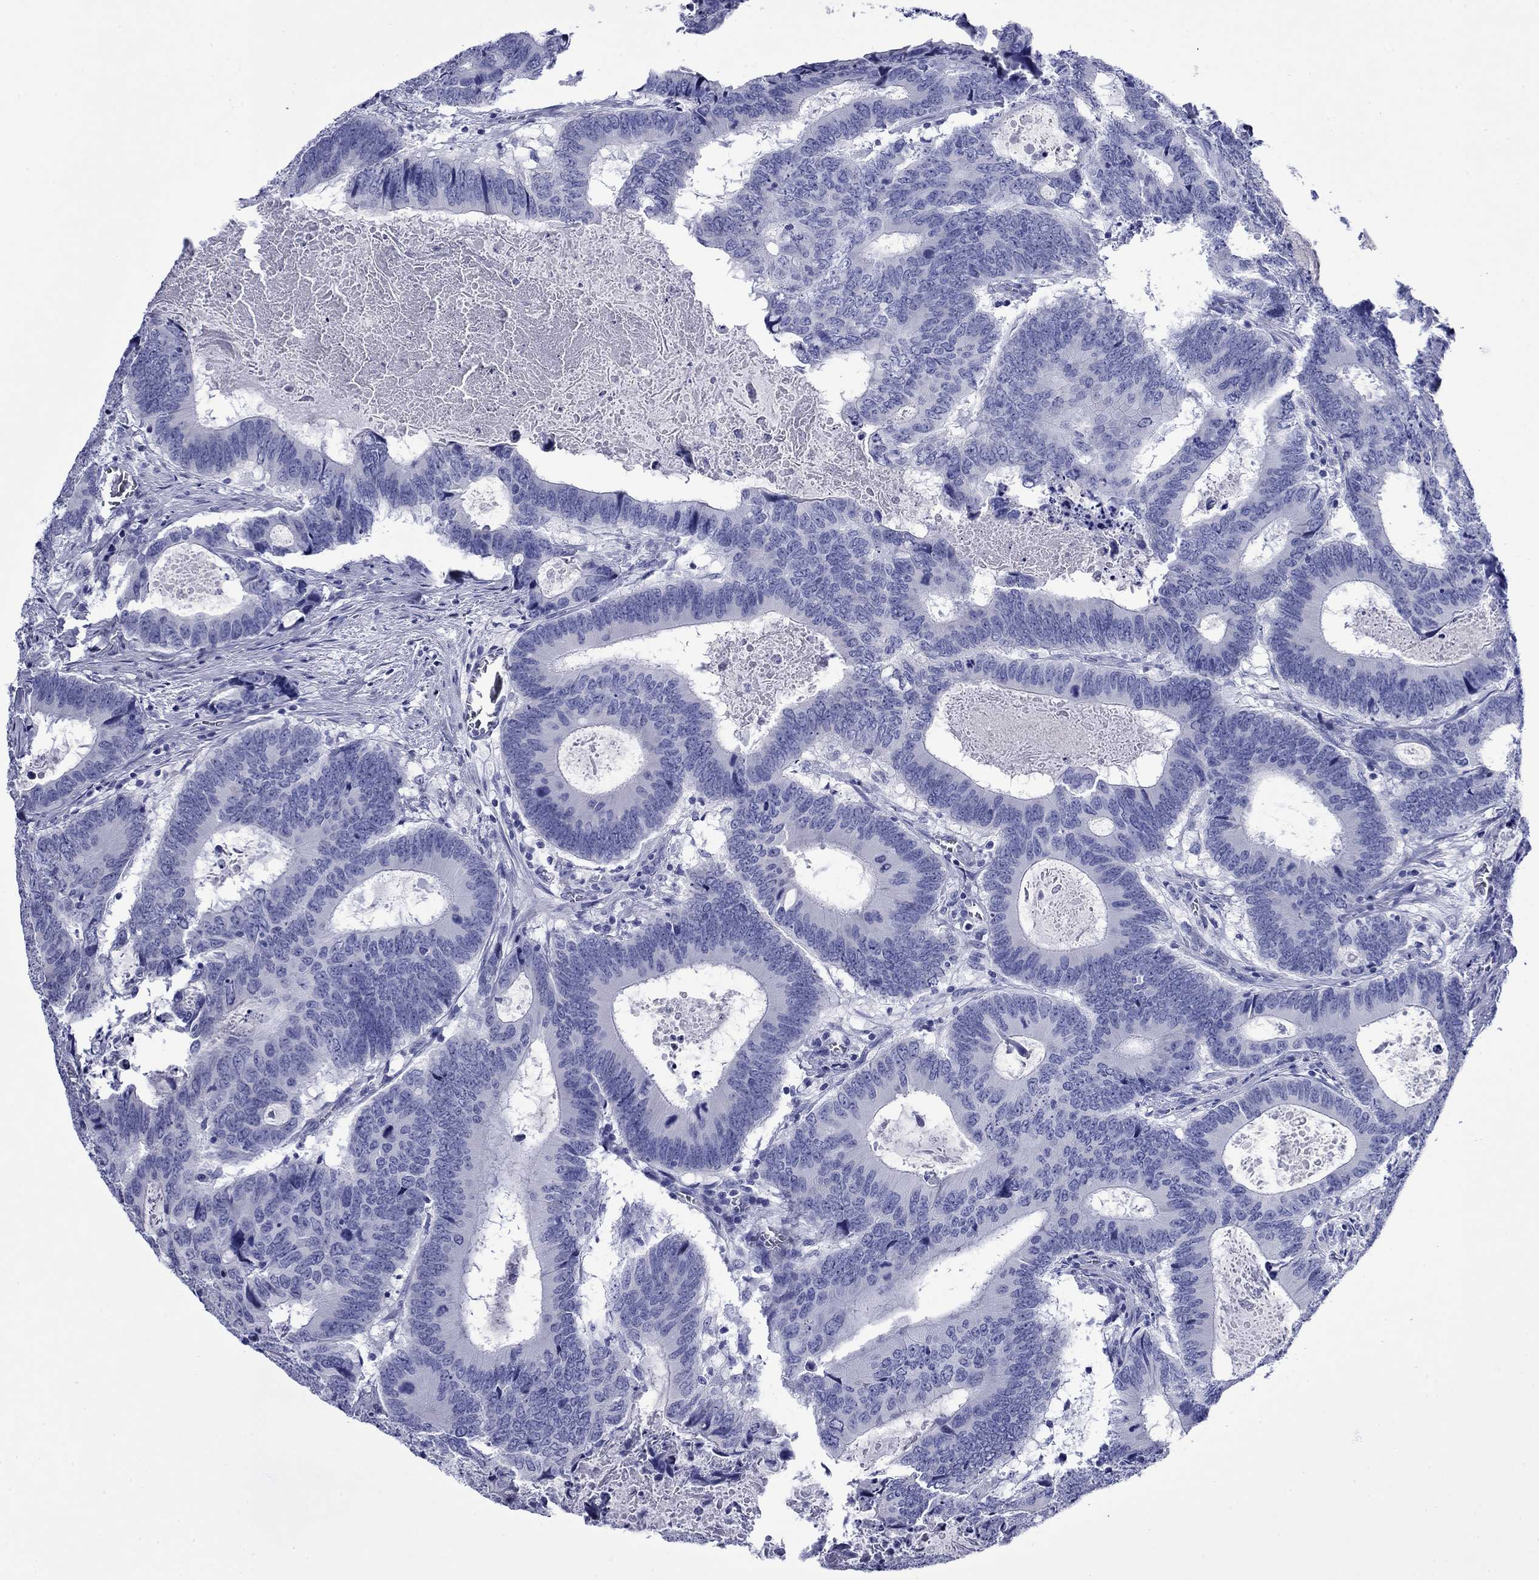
{"staining": {"intensity": "negative", "quantity": "none", "location": "none"}, "tissue": "colorectal cancer", "cell_type": "Tumor cells", "image_type": "cancer", "snomed": [{"axis": "morphology", "description": "Adenocarcinoma, NOS"}, {"axis": "topography", "description": "Colon"}], "caption": "Protein analysis of colorectal cancer (adenocarcinoma) displays no significant staining in tumor cells. (DAB immunohistochemistry, high magnification).", "gene": "GIP", "patient": {"sex": "female", "age": 82}}